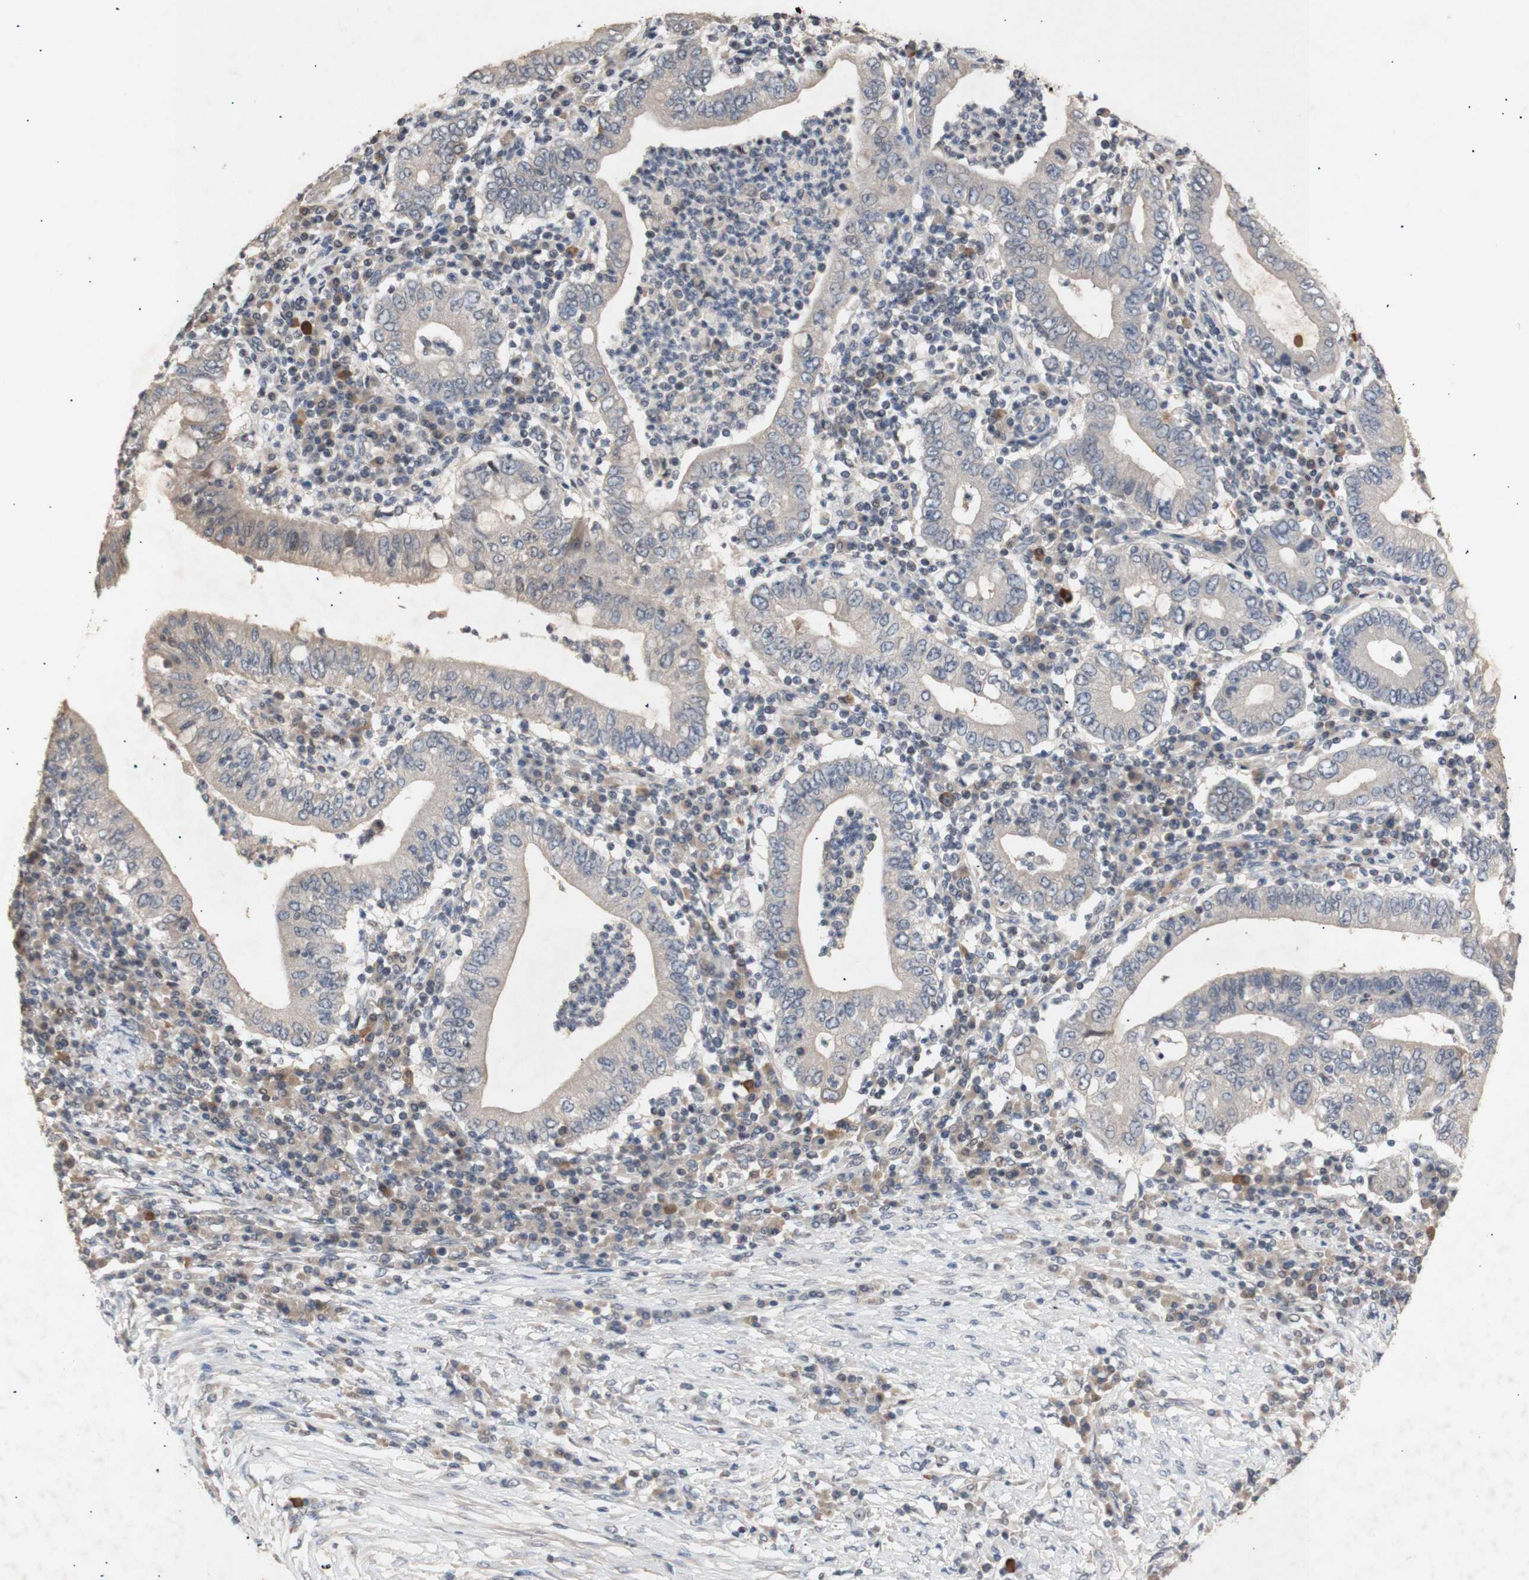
{"staining": {"intensity": "negative", "quantity": "none", "location": "none"}, "tissue": "stomach cancer", "cell_type": "Tumor cells", "image_type": "cancer", "snomed": [{"axis": "morphology", "description": "Normal tissue, NOS"}, {"axis": "morphology", "description": "Adenocarcinoma, NOS"}, {"axis": "topography", "description": "Esophagus"}, {"axis": "topography", "description": "Stomach, upper"}, {"axis": "topography", "description": "Peripheral nerve tissue"}], "caption": "Tumor cells show no significant protein expression in stomach cancer. Brightfield microscopy of immunohistochemistry stained with DAB (3,3'-diaminobenzidine) (brown) and hematoxylin (blue), captured at high magnification.", "gene": "FOSB", "patient": {"sex": "male", "age": 62}}